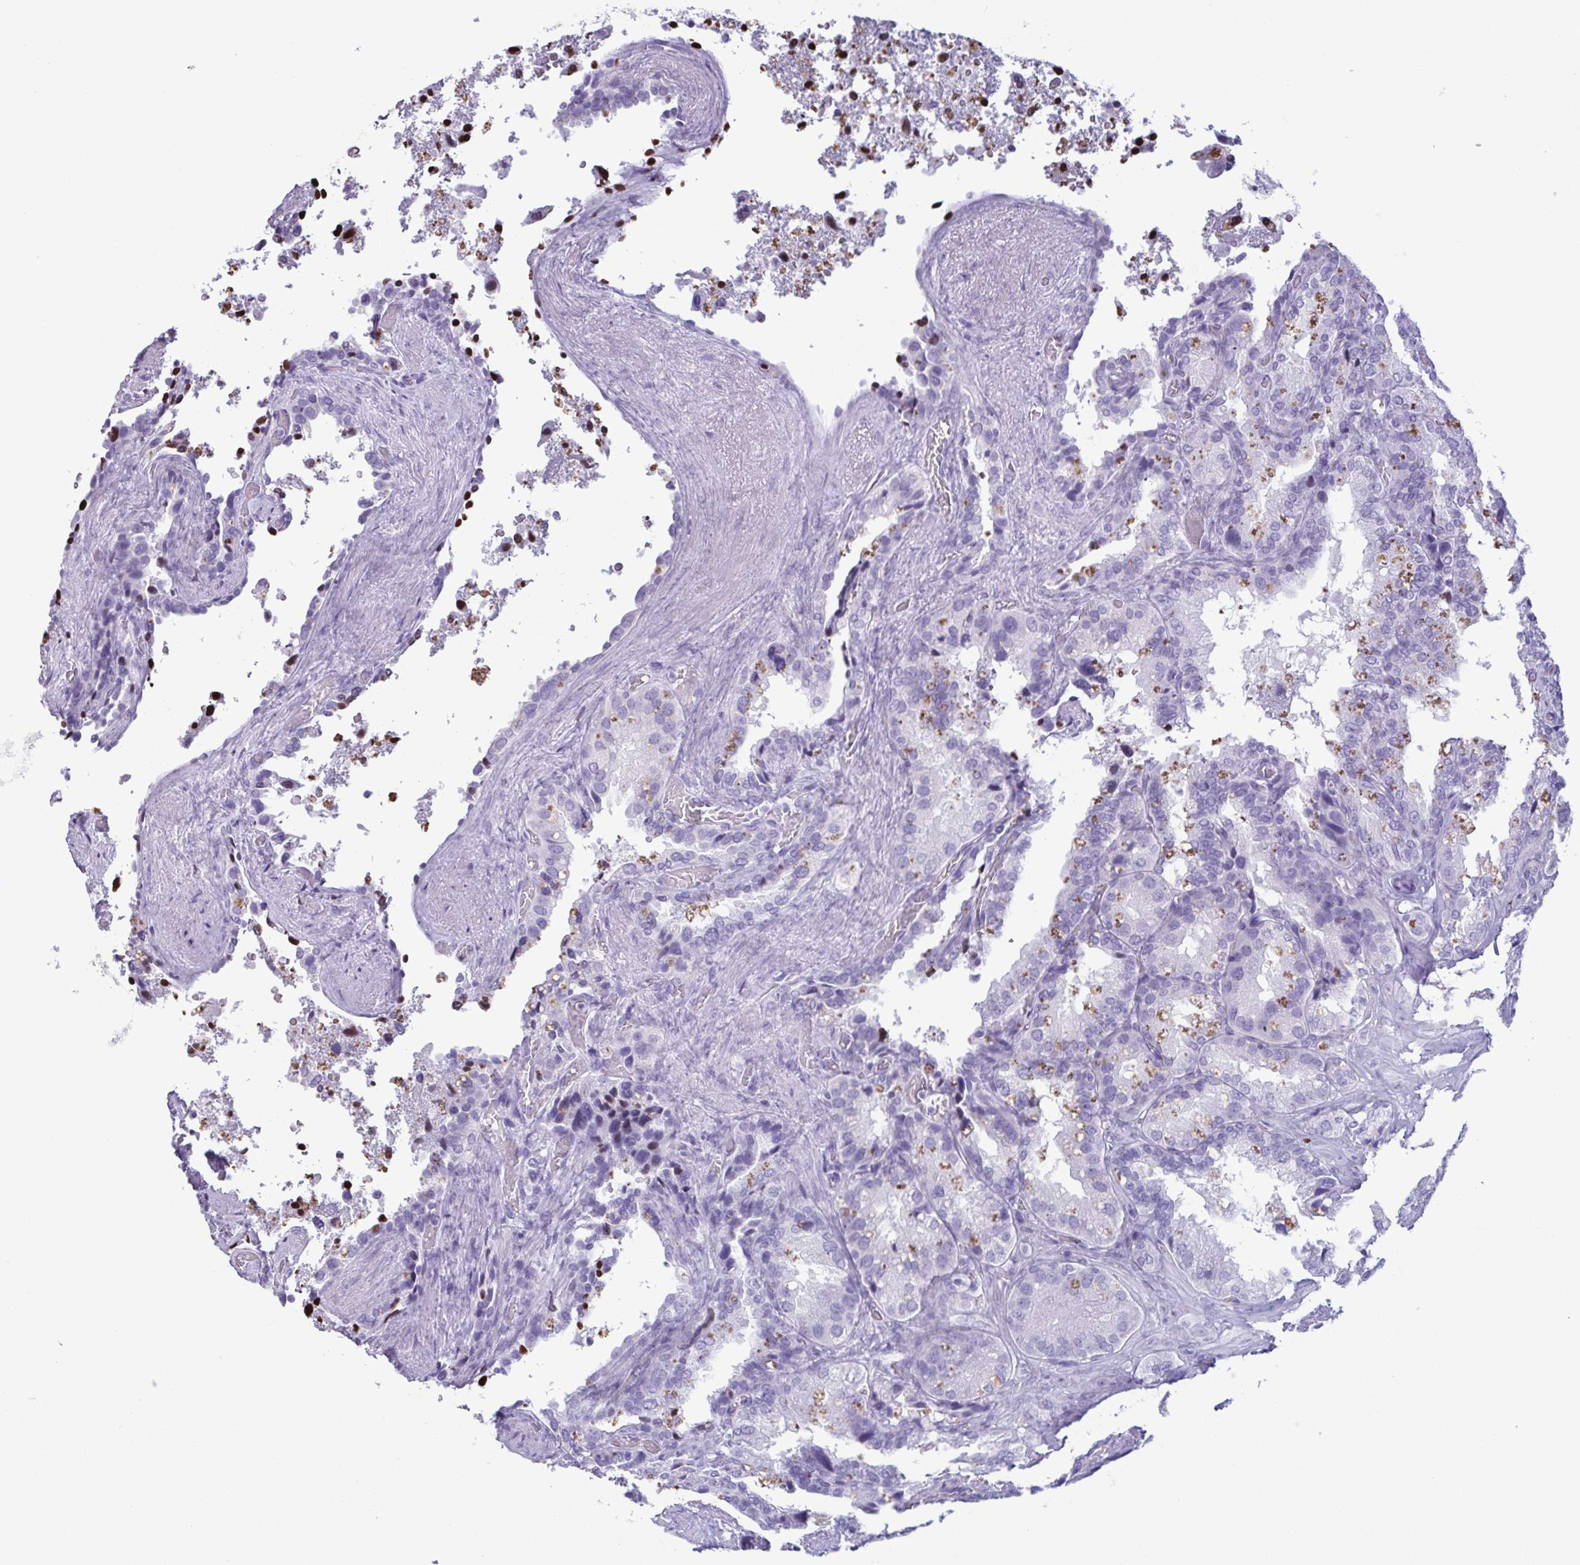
{"staining": {"intensity": "negative", "quantity": "none", "location": "none"}, "tissue": "seminal vesicle", "cell_type": "Glandular cells", "image_type": "normal", "snomed": [{"axis": "morphology", "description": "Normal tissue, NOS"}, {"axis": "topography", "description": "Seminal veicle"}], "caption": "Seminal vesicle stained for a protein using immunohistochemistry (IHC) exhibits no positivity glandular cells.", "gene": "LTF", "patient": {"sex": "male", "age": 60}}